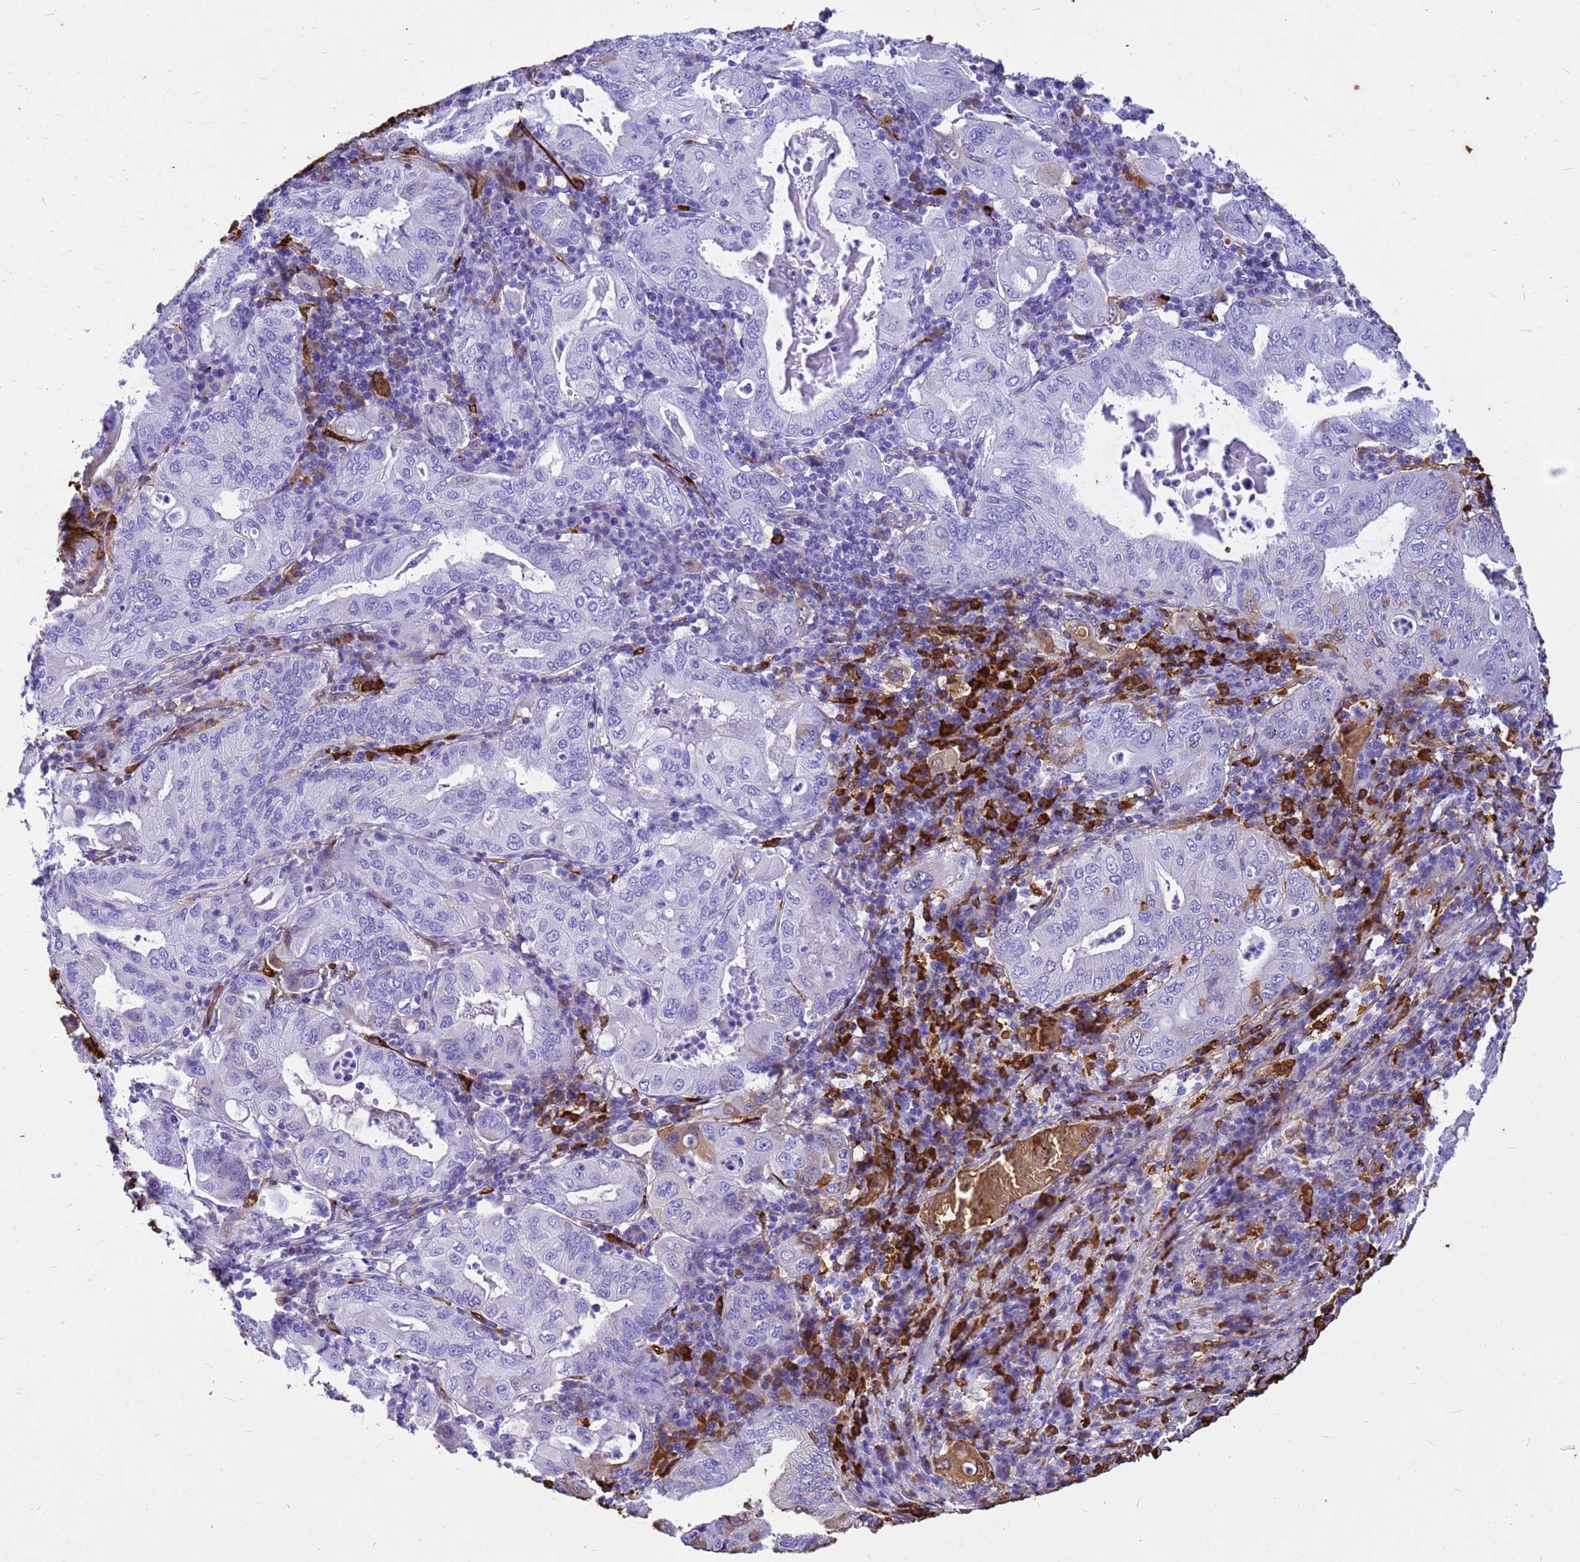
{"staining": {"intensity": "negative", "quantity": "none", "location": "none"}, "tissue": "stomach cancer", "cell_type": "Tumor cells", "image_type": "cancer", "snomed": [{"axis": "morphology", "description": "Normal tissue, NOS"}, {"axis": "morphology", "description": "Adenocarcinoma, NOS"}, {"axis": "topography", "description": "Esophagus"}, {"axis": "topography", "description": "Stomach, upper"}, {"axis": "topography", "description": "Peripheral nerve tissue"}], "caption": "Adenocarcinoma (stomach) was stained to show a protein in brown. There is no significant staining in tumor cells. Brightfield microscopy of immunohistochemistry (IHC) stained with DAB (3,3'-diaminobenzidine) (brown) and hematoxylin (blue), captured at high magnification.", "gene": "HBA2", "patient": {"sex": "male", "age": 62}}